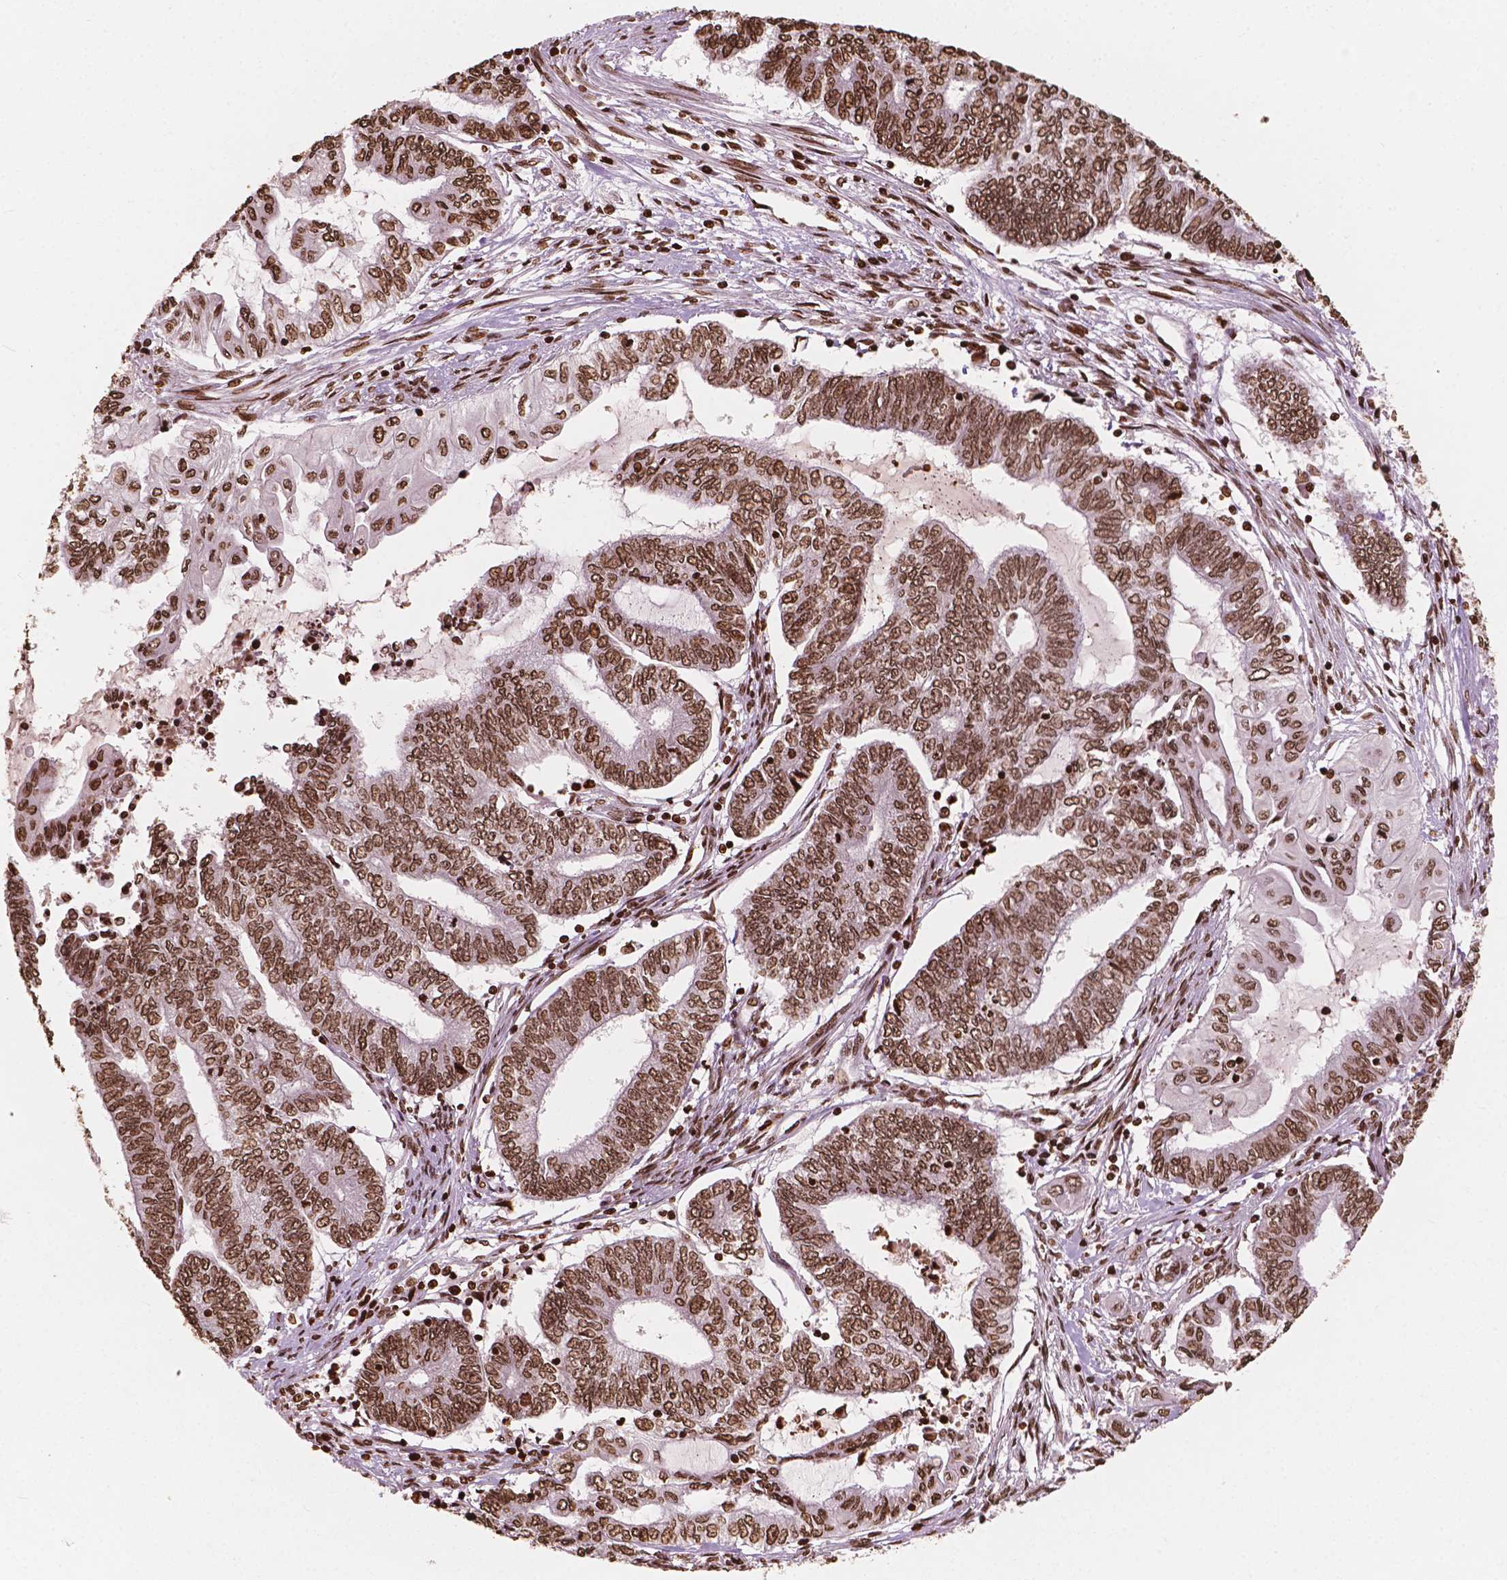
{"staining": {"intensity": "strong", "quantity": ">75%", "location": "nuclear"}, "tissue": "endometrial cancer", "cell_type": "Tumor cells", "image_type": "cancer", "snomed": [{"axis": "morphology", "description": "Adenocarcinoma, NOS"}, {"axis": "topography", "description": "Uterus"}, {"axis": "topography", "description": "Endometrium"}], "caption": "Endometrial cancer was stained to show a protein in brown. There is high levels of strong nuclear positivity in about >75% of tumor cells. The protein of interest is shown in brown color, while the nuclei are stained blue.", "gene": "H3C7", "patient": {"sex": "female", "age": 70}}